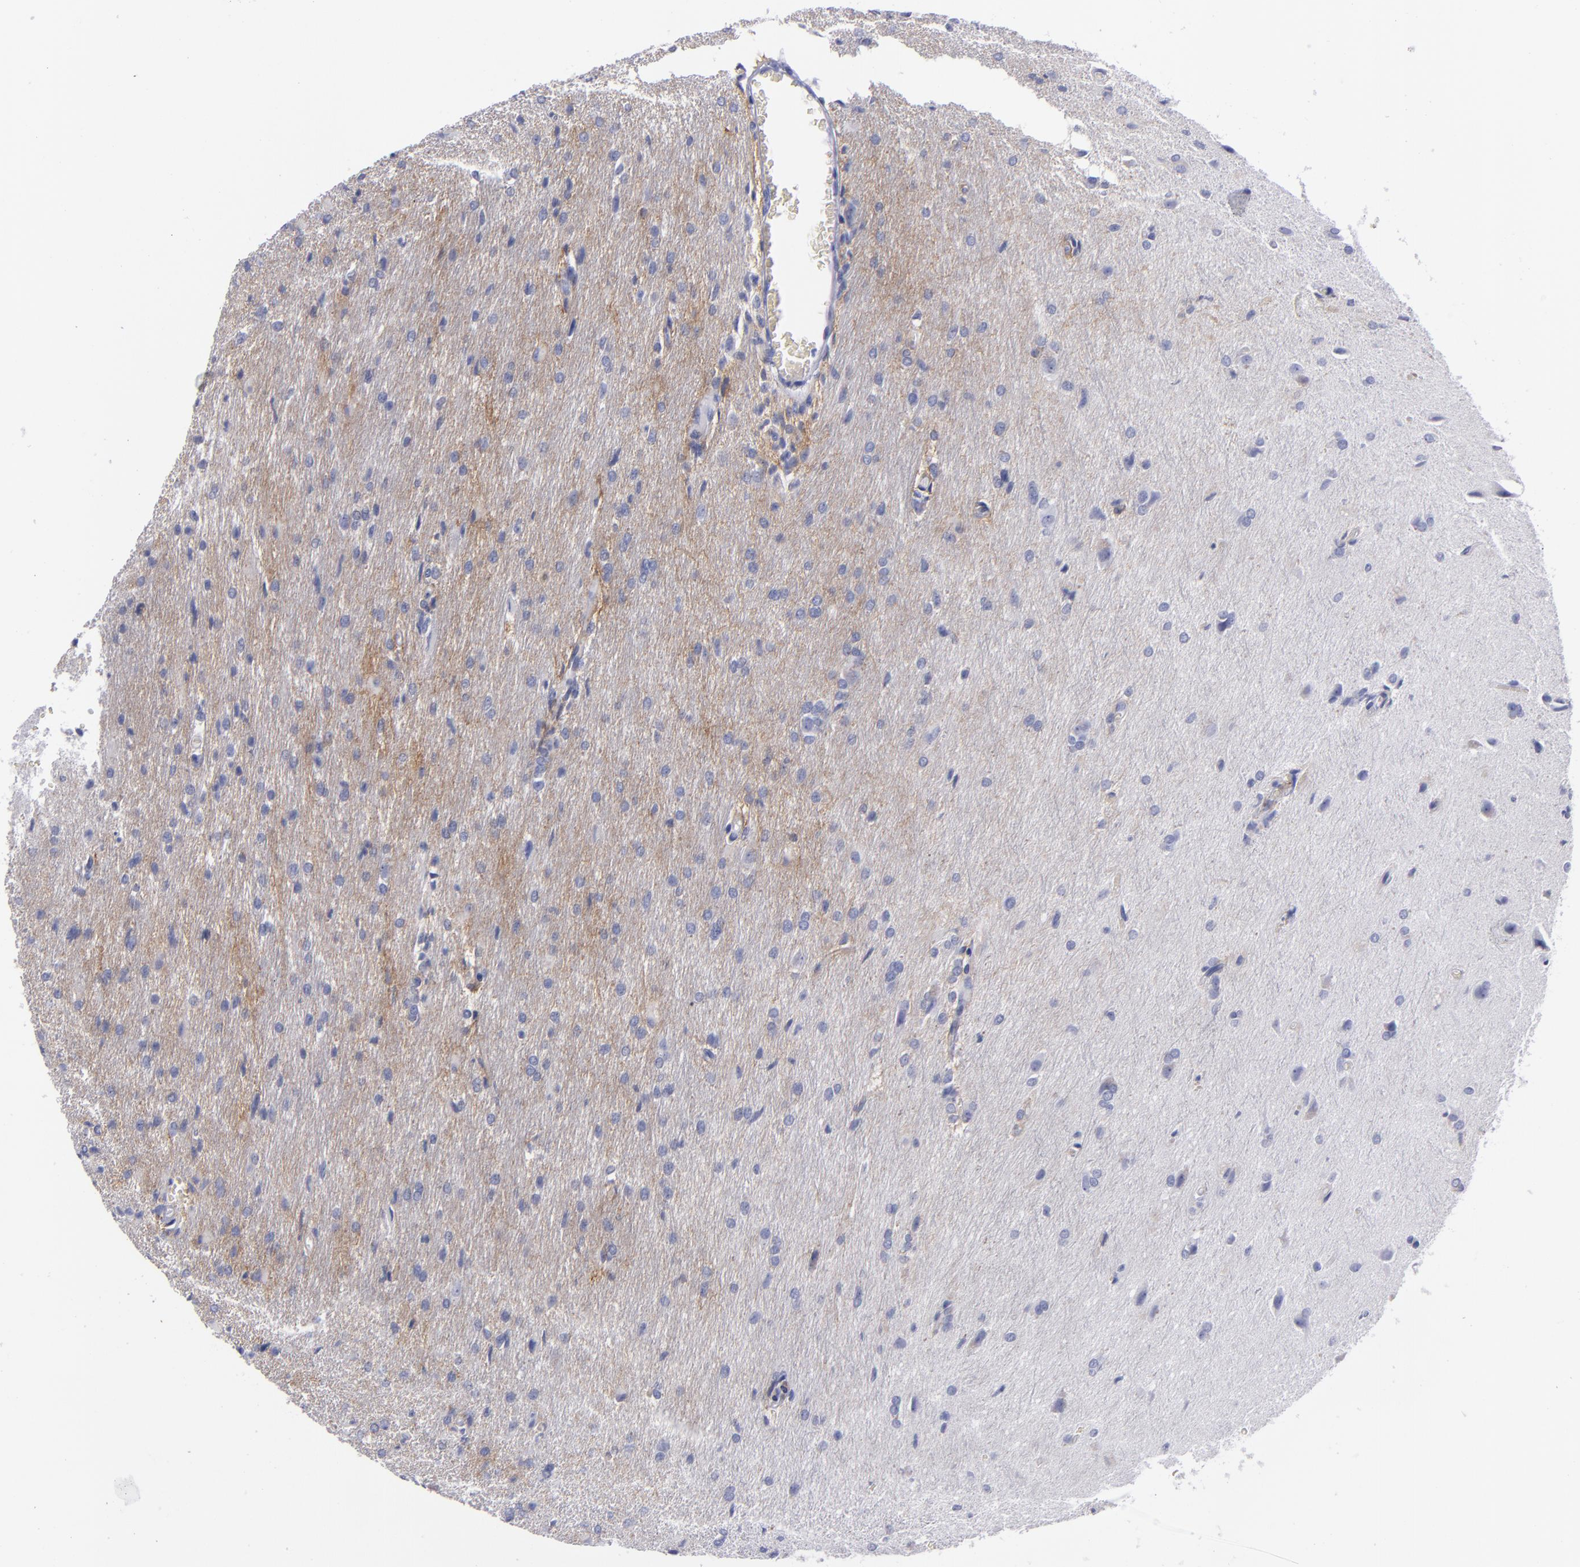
{"staining": {"intensity": "negative", "quantity": "none", "location": "none"}, "tissue": "glioma", "cell_type": "Tumor cells", "image_type": "cancer", "snomed": [{"axis": "morphology", "description": "Glioma, malignant, High grade"}, {"axis": "topography", "description": "Brain"}], "caption": "An immunohistochemistry (IHC) micrograph of high-grade glioma (malignant) is shown. There is no staining in tumor cells of high-grade glioma (malignant).", "gene": "CD38", "patient": {"sex": "male", "age": 68}}